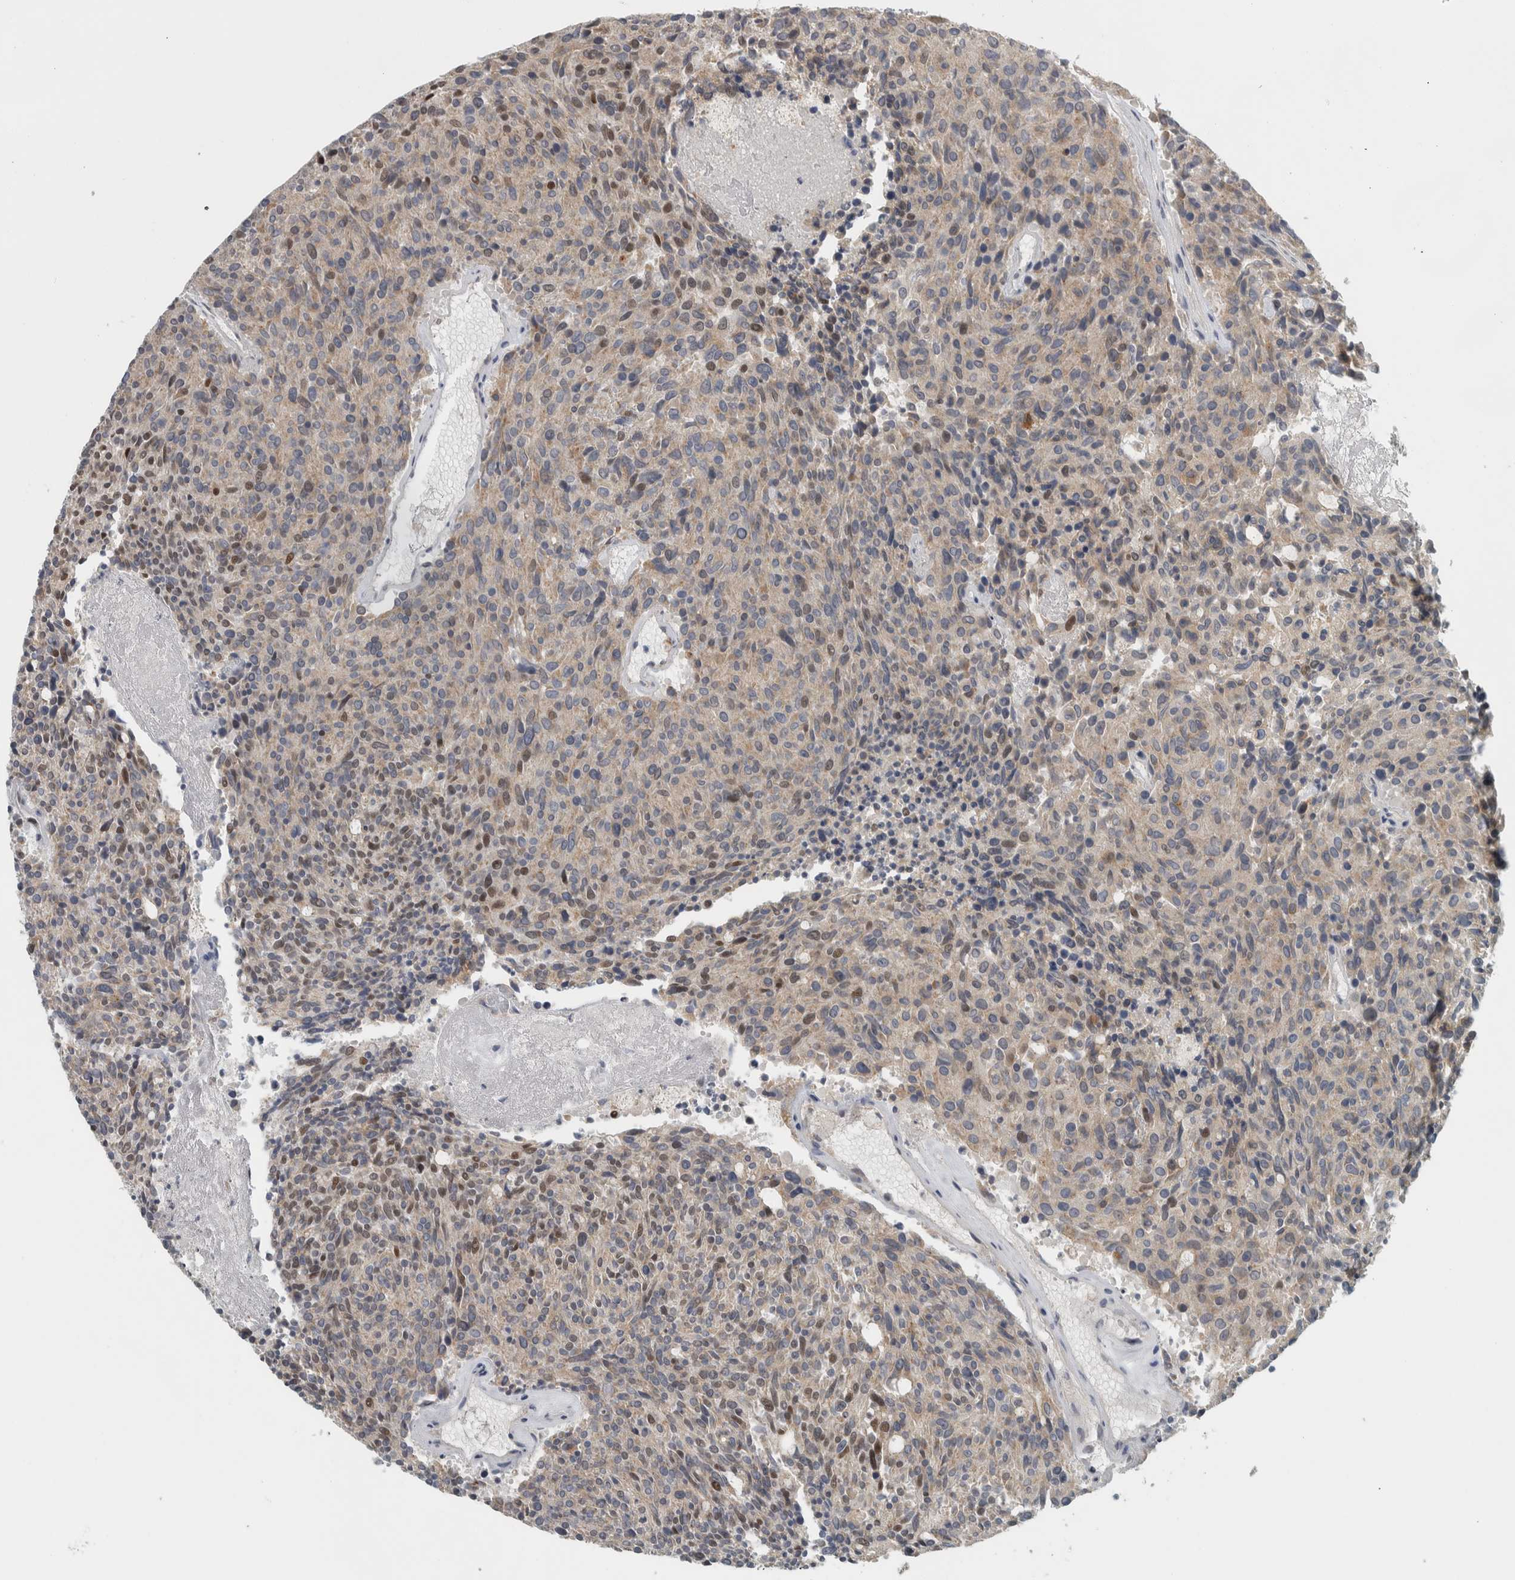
{"staining": {"intensity": "weak", "quantity": "25%-75%", "location": "cytoplasmic/membranous,nuclear"}, "tissue": "carcinoid", "cell_type": "Tumor cells", "image_type": "cancer", "snomed": [{"axis": "morphology", "description": "Carcinoid, malignant, NOS"}, {"axis": "topography", "description": "Pancreas"}], "caption": "The immunohistochemical stain shows weak cytoplasmic/membranous and nuclear expression in tumor cells of carcinoid (malignant) tissue.", "gene": "ADPRM", "patient": {"sex": "female", "age": 54}}